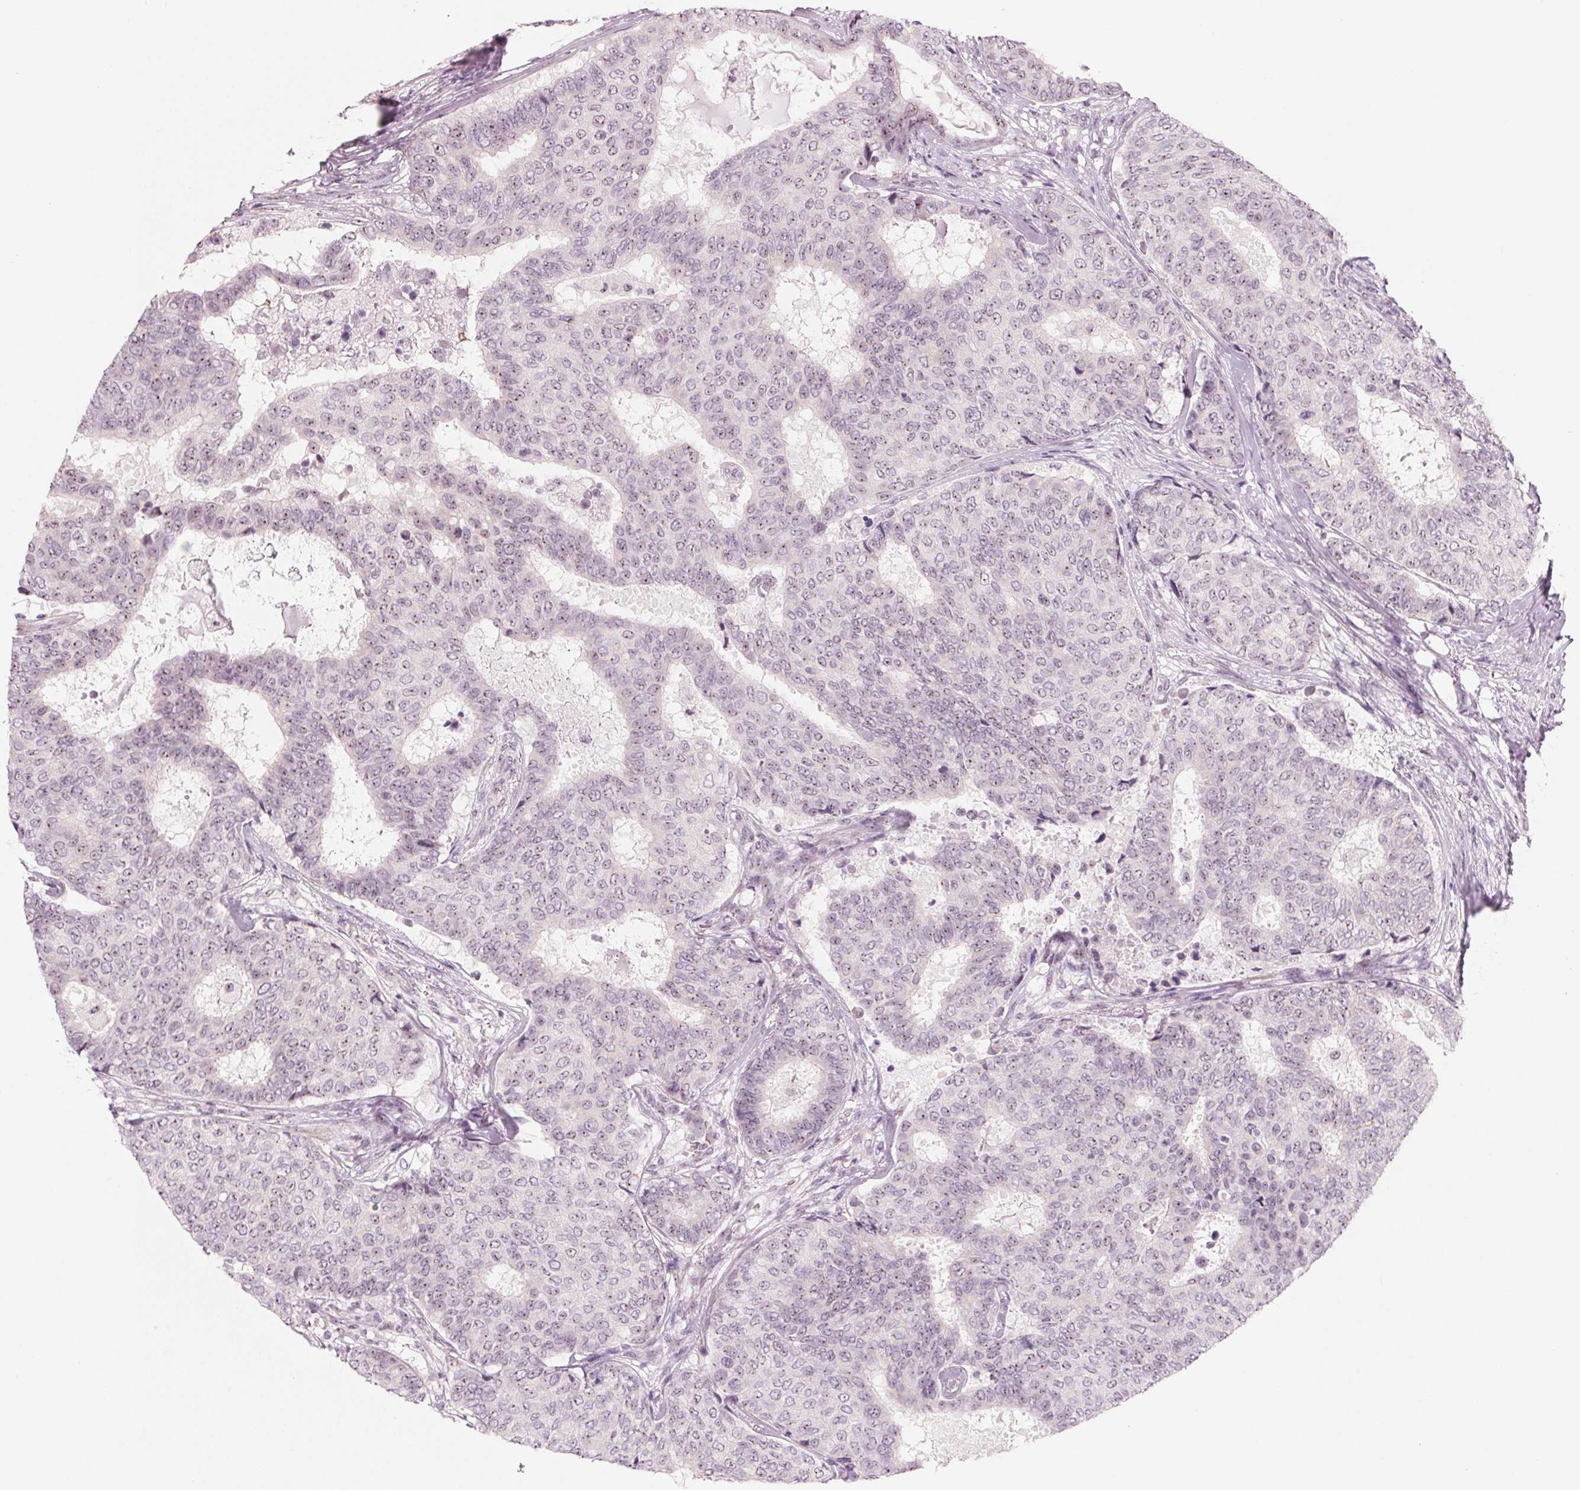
{"staining": {"intensity": "weak", "quantity": ">75%", "location": "nuclear"}, "tissue": "breast cancer", "cell_type": "Tumor cells", "image_type": "cancer", "snomed": [{"axis": "morphology", "description": "Duct carcinoma"}, {"axis": "topography", "description": "Breast"}], "caption": "Weak nuclear protein positivity is present in approximately >75% of tumor cells in breast intraductal carcinoma. The staining is performed using DAB (3,3'-diaminobenzidine) brown chromogen to label protein expression. The nuclei are counter-stained blue using hematoxylin.", "gene": "DNTTIP2", "patient": {"sex": "female", "age": 75}}